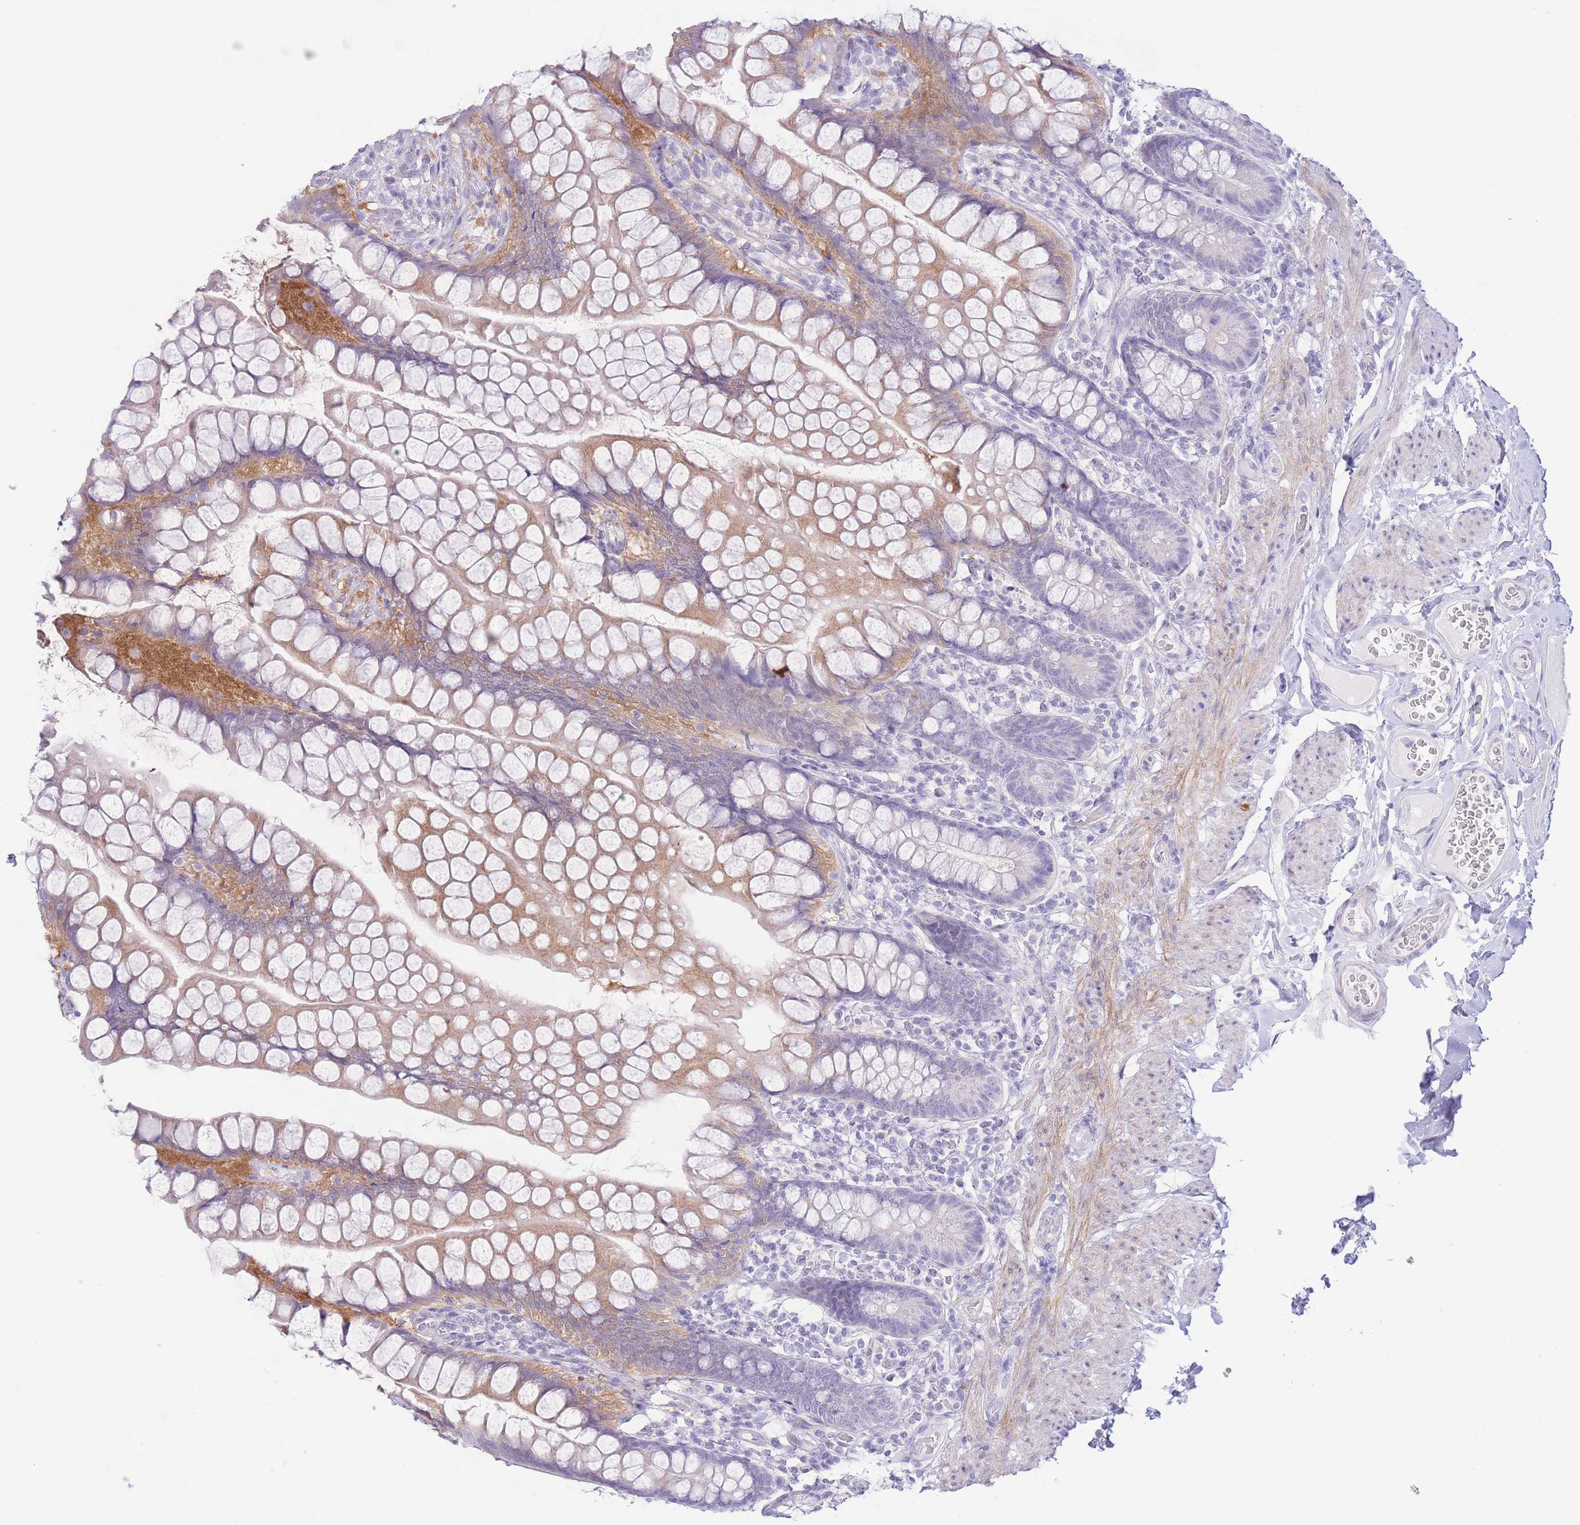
{"staining": {"intensity": "moderate", "quantity": "25%-75%", "location": "cytoplasmic/membranous"}, "tissue": "small intestine", "cell_type": "Glandular cells", "image_type": "normal", "snomed": [{"axis": "morphology", "description": "Normal tissue, NOS"}, {"axis": "topography", "description": "Small intestine"}], "caption": "Benign small intestine reveals moderate cytoplasmic/membranous positivity in about 25%-75% of glandular cells (brown staining indicates protein expression, while blue staining denotes nuclei)..", "gene": "PKLR", "patient": {"sex": "male", "age": 70}}